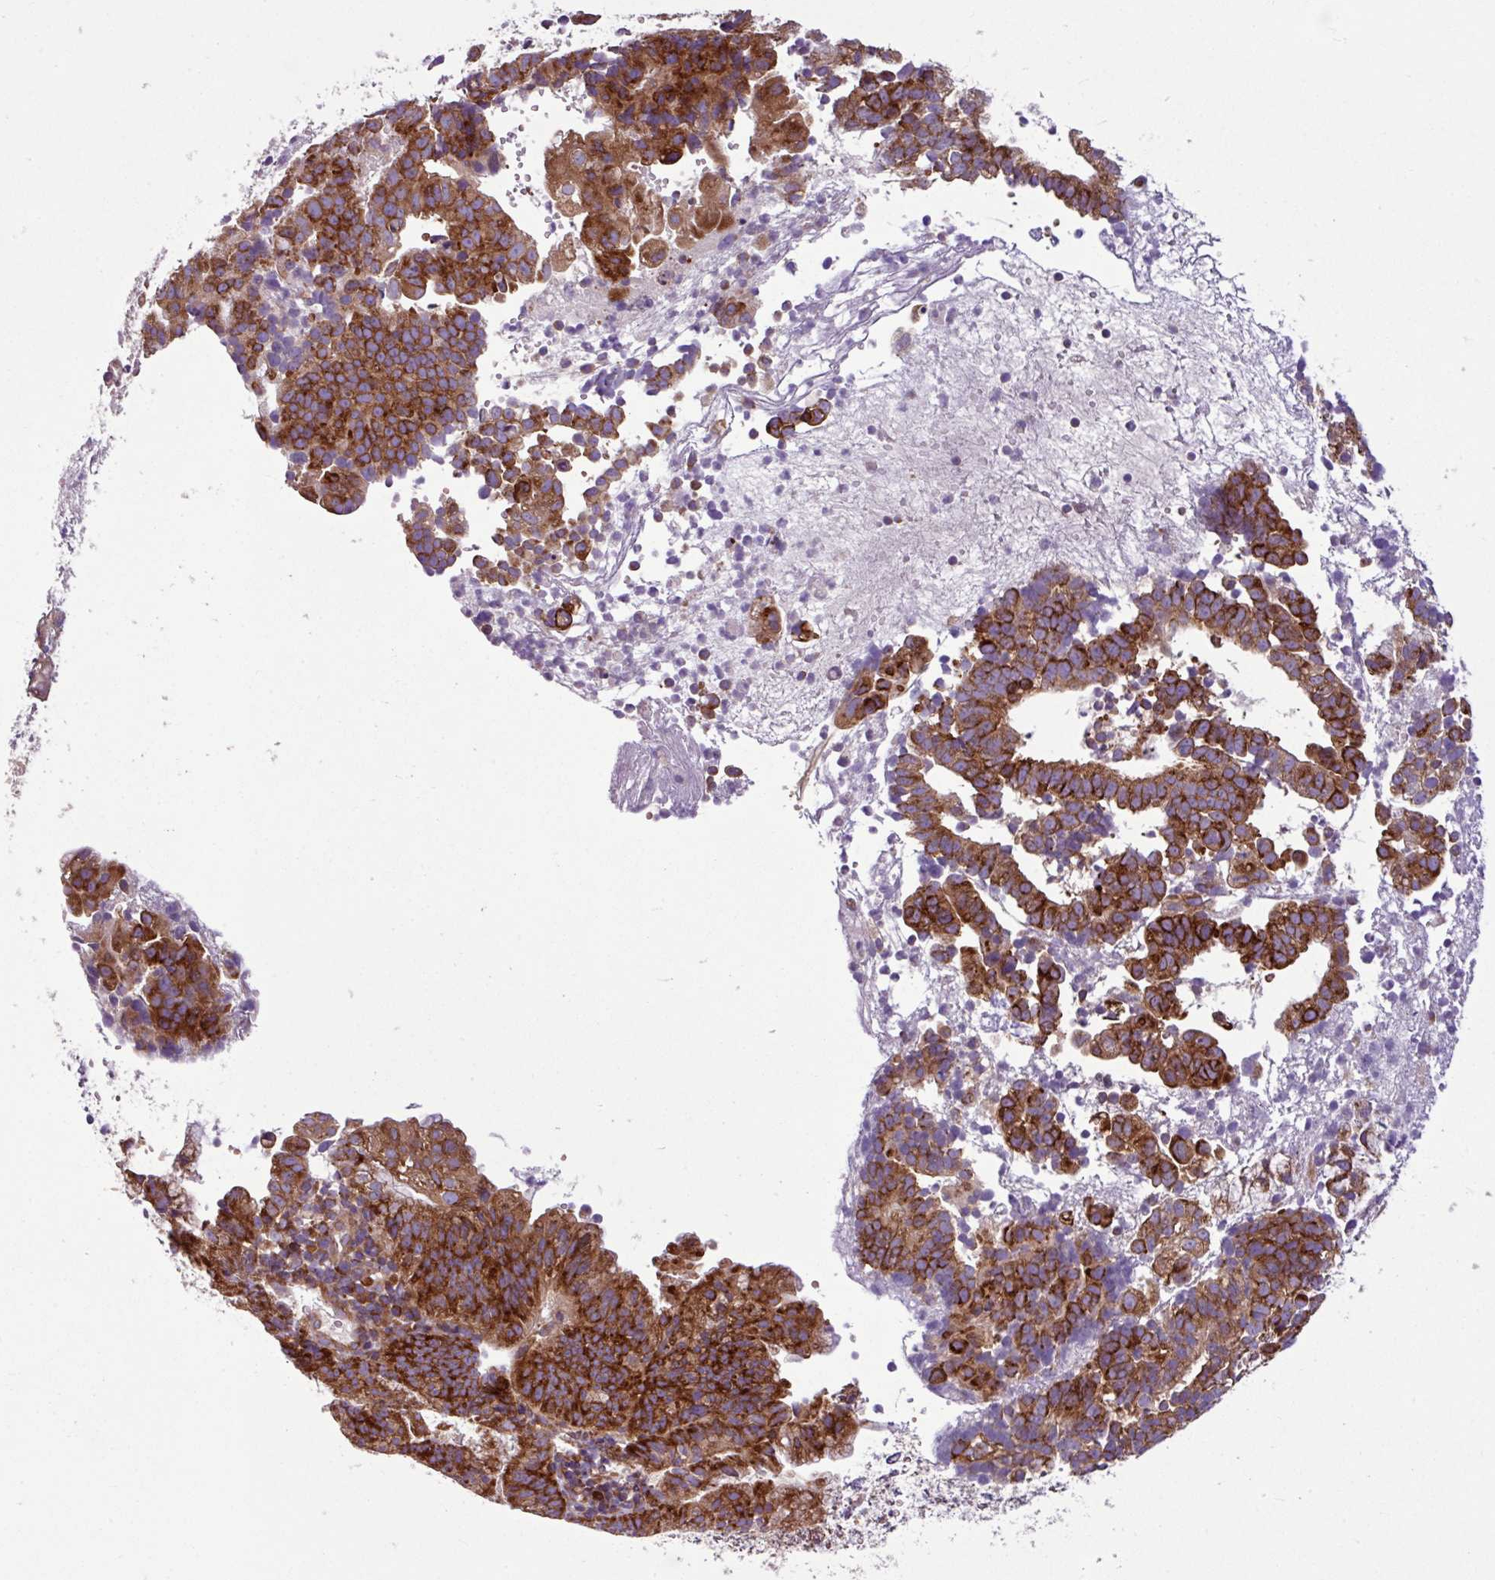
{"staining": {"intensity": "strong", "quantity": ">75%", "location": "cytoplasmic/membranous"}, "tissue": "endometrial cancer", "cell_type": "Tumor cells", "image_type": "cancer", "snomed": [{"axis": "morphology", "description": "Adenocarcinoma, NOS"}, {"axis": "topography", "description": "Endometrium"}], "caption": "The histopathology image shows immunohistochemical staining of endometrial cancer (adenocarcinoma). There is strong cytoplasmic/membranous positivity is appreciated in about >75% of tumor cells.", "gene": "MROH2A", "patient": {"sex": "female", "age": 76}}